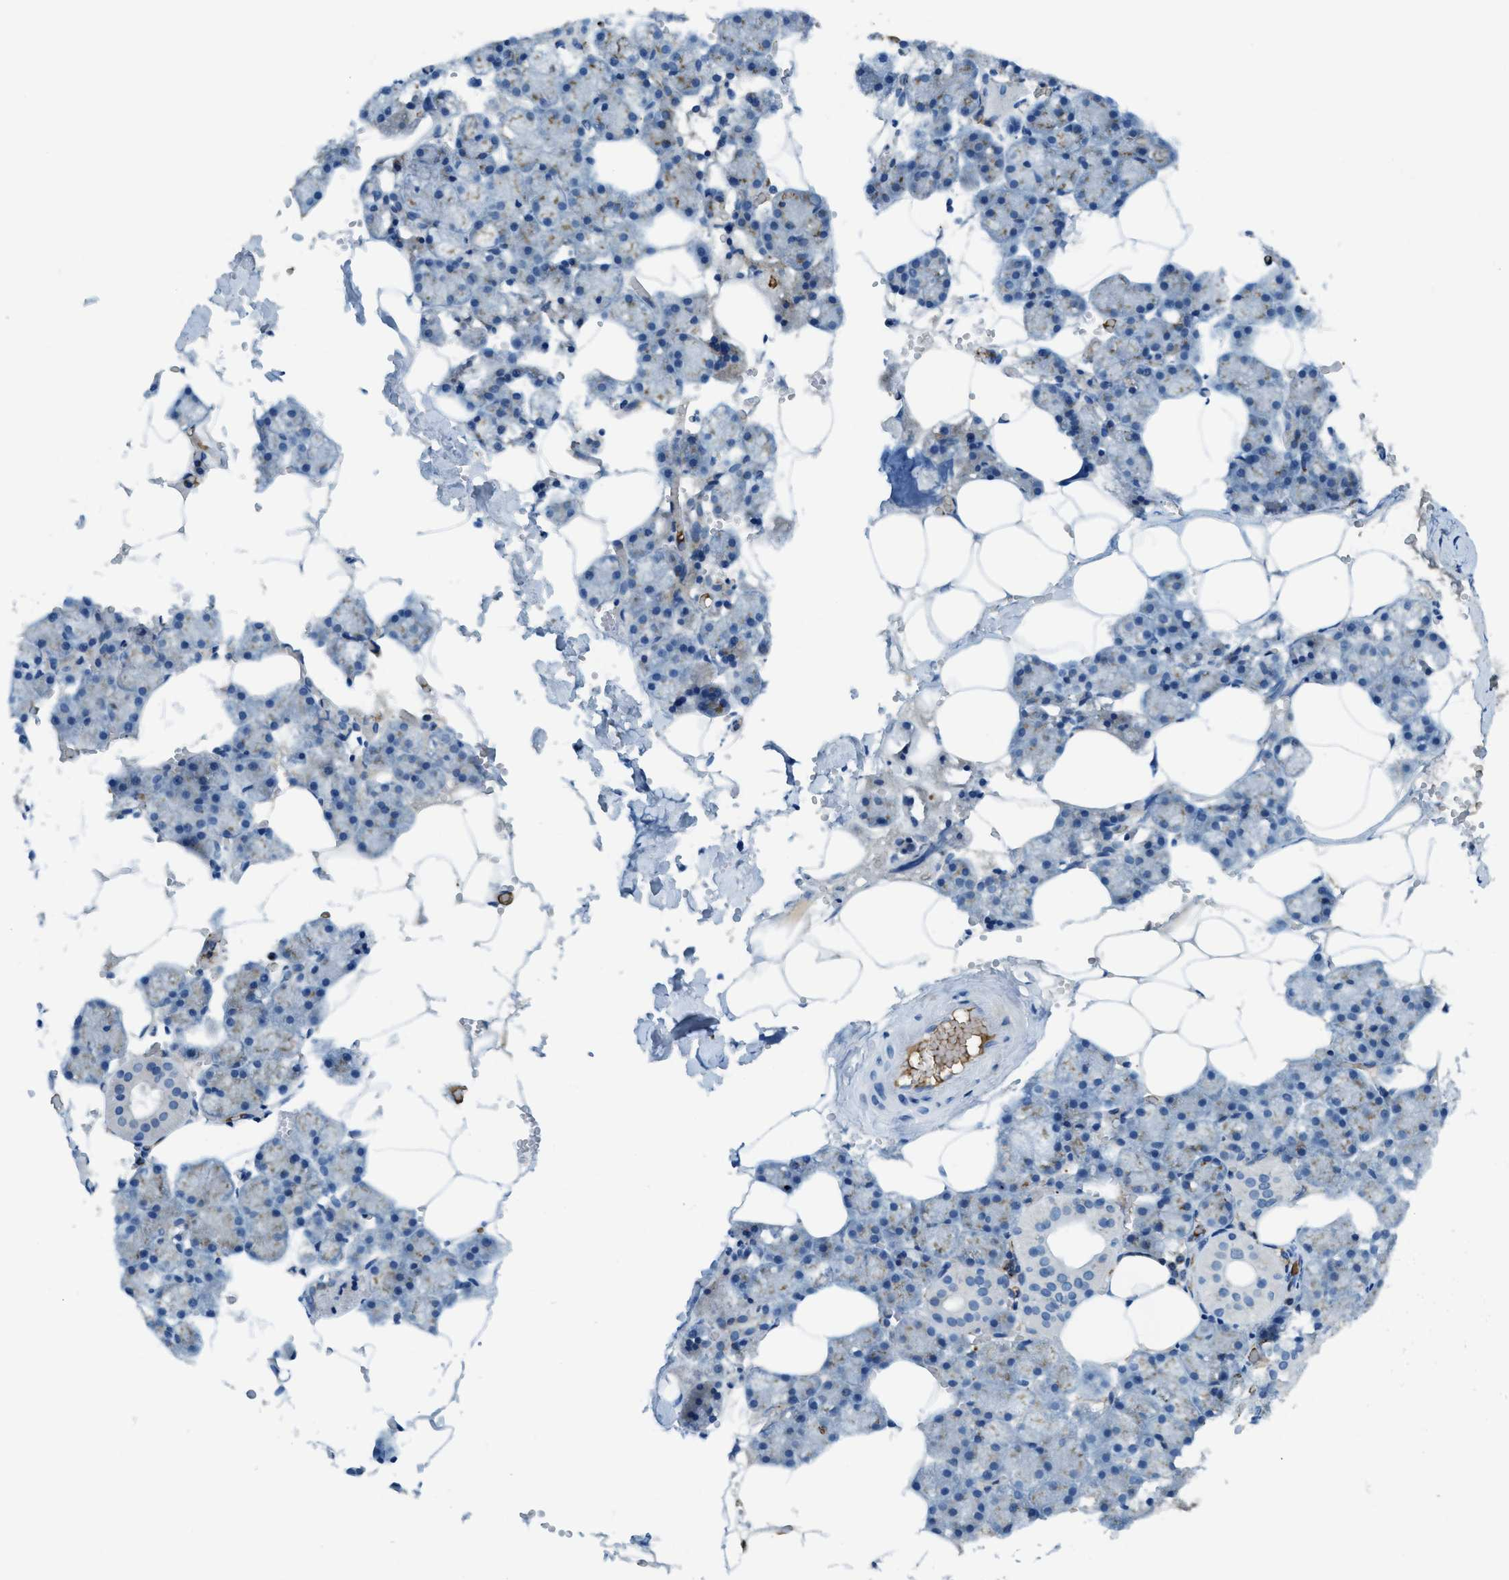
{"staining": {"intensity": "moderate", "quantity": "25%-75%", "location": "cytoplasmic/membranous"}, "tissue": "salivary gland", "cell_type": "Glandular cells", "image_type": "normal", "snomed": [{"axis": "morphology", "description": "Normal tissue, NOS"}, {"axis": "topography", "description": "Salivary gland"}], "caption": "A brown stain shows moderate cytoplasmic/membranous positivity of a protein in glandular cells of unremarkable human salivary gland.", "gene": "TRIM59", "patient": {"sex": "male", "age": 62}}